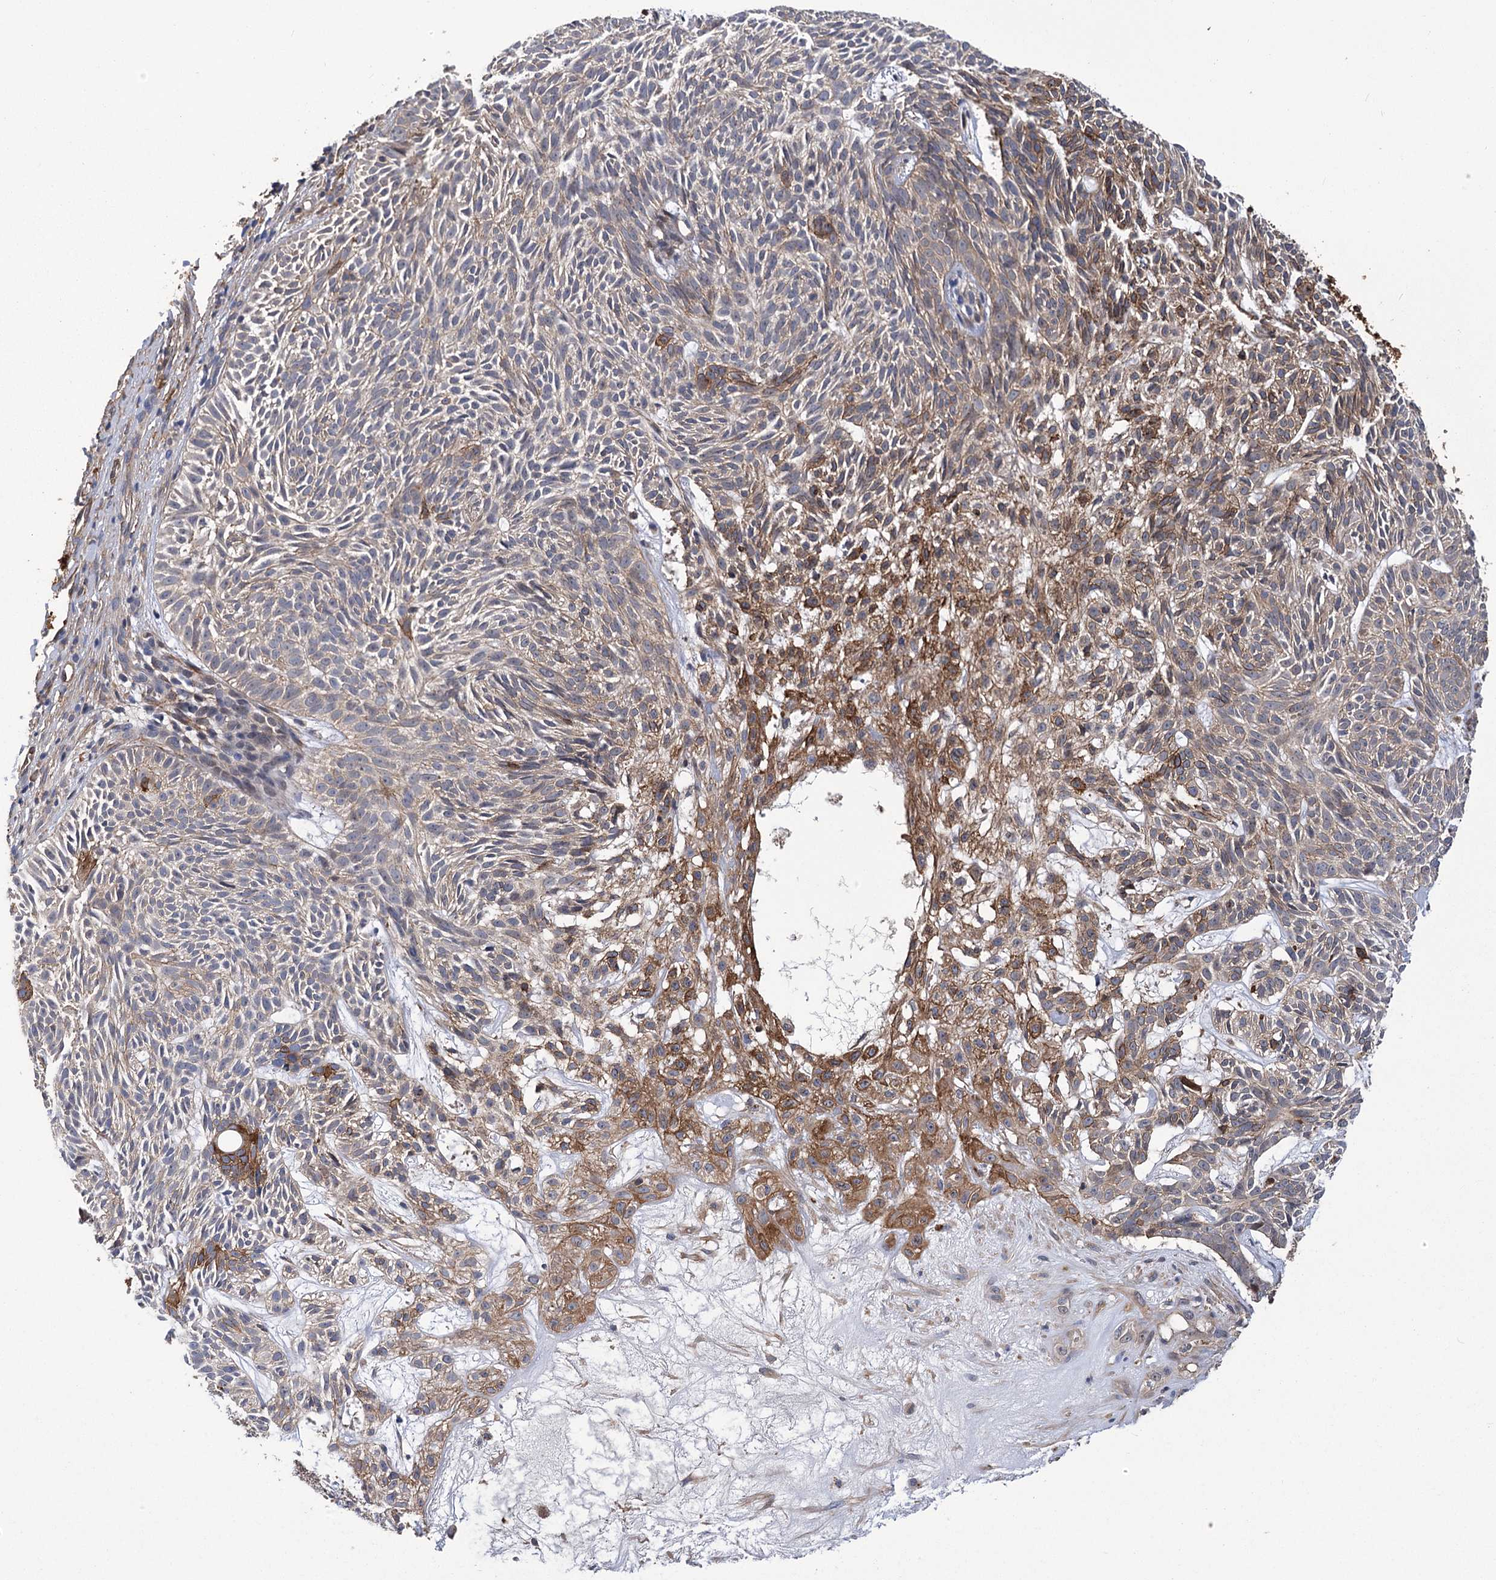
{"staining": {"intensity": "moderate", "quantity": "<25%", "location": "cytoplasmic/membranous"}, "tissue": "skin cancer", "cell_type": "Tumor cells", "image_type": "cancer", "snomed": [{"axis": "morphology", "description": "Basal cell carcinoma"}, {"axis": "topography", "description": "Skin"}], "caption": "Brown immunohistochemical staining in skin basal cell carcinoma demonstrates moderate cytoplasmic/membranous expression in approximately <25% of tumor cells. The protein of interest is stained brown, and the nuclei are stained in blue (DAB (3,3'-diaminobenzidine) IHC with brightfield microscopy, high magnification).", "gene": "DPP3", "patient": {"sex": "male", "age": 75}}